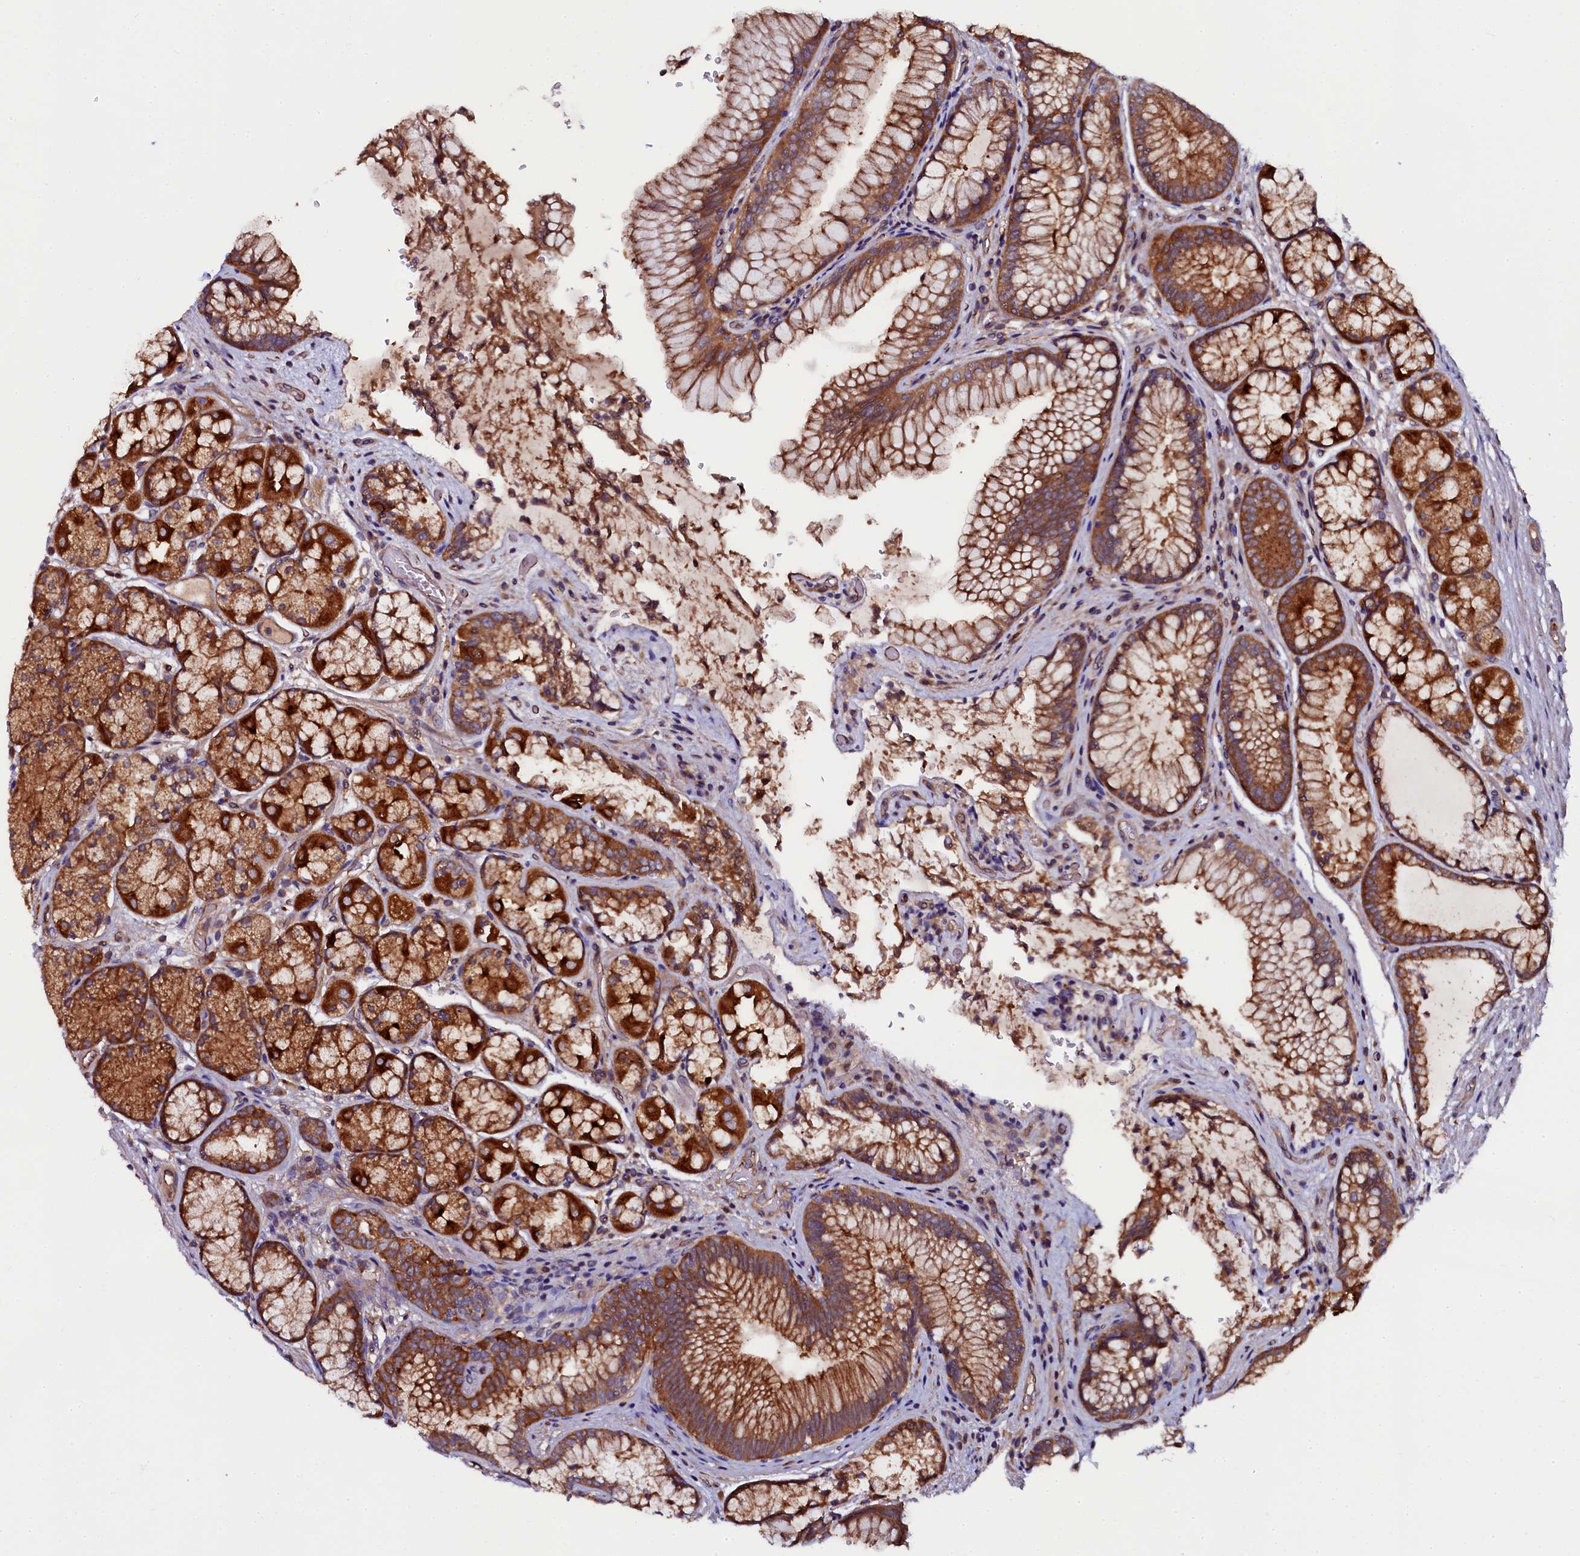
{"staining": {"intensity": "strong", "quantity": ">75%", "location": "cytoplasmic/membranous"}, "tissue": "stomach", "cell_type": "Glandular cells", "image_type": "normal", "snomed": [{"axis": "morphology", "description": "Normal tissue, NOS"}, {"axis": "topography", "description": "Stomach"}], "caption": "Strong cytoplasmic/membranous protein staining is seen in about >75% of glandular cells in stomach. The staining was performed using DAB (3,3'-diaminobenzidine), with brown indicating positive protein expression. Nuclei are stained blue with hematoxylin.", "gene": "APPL2", "patient": {"sex": "male", "age": 63}}